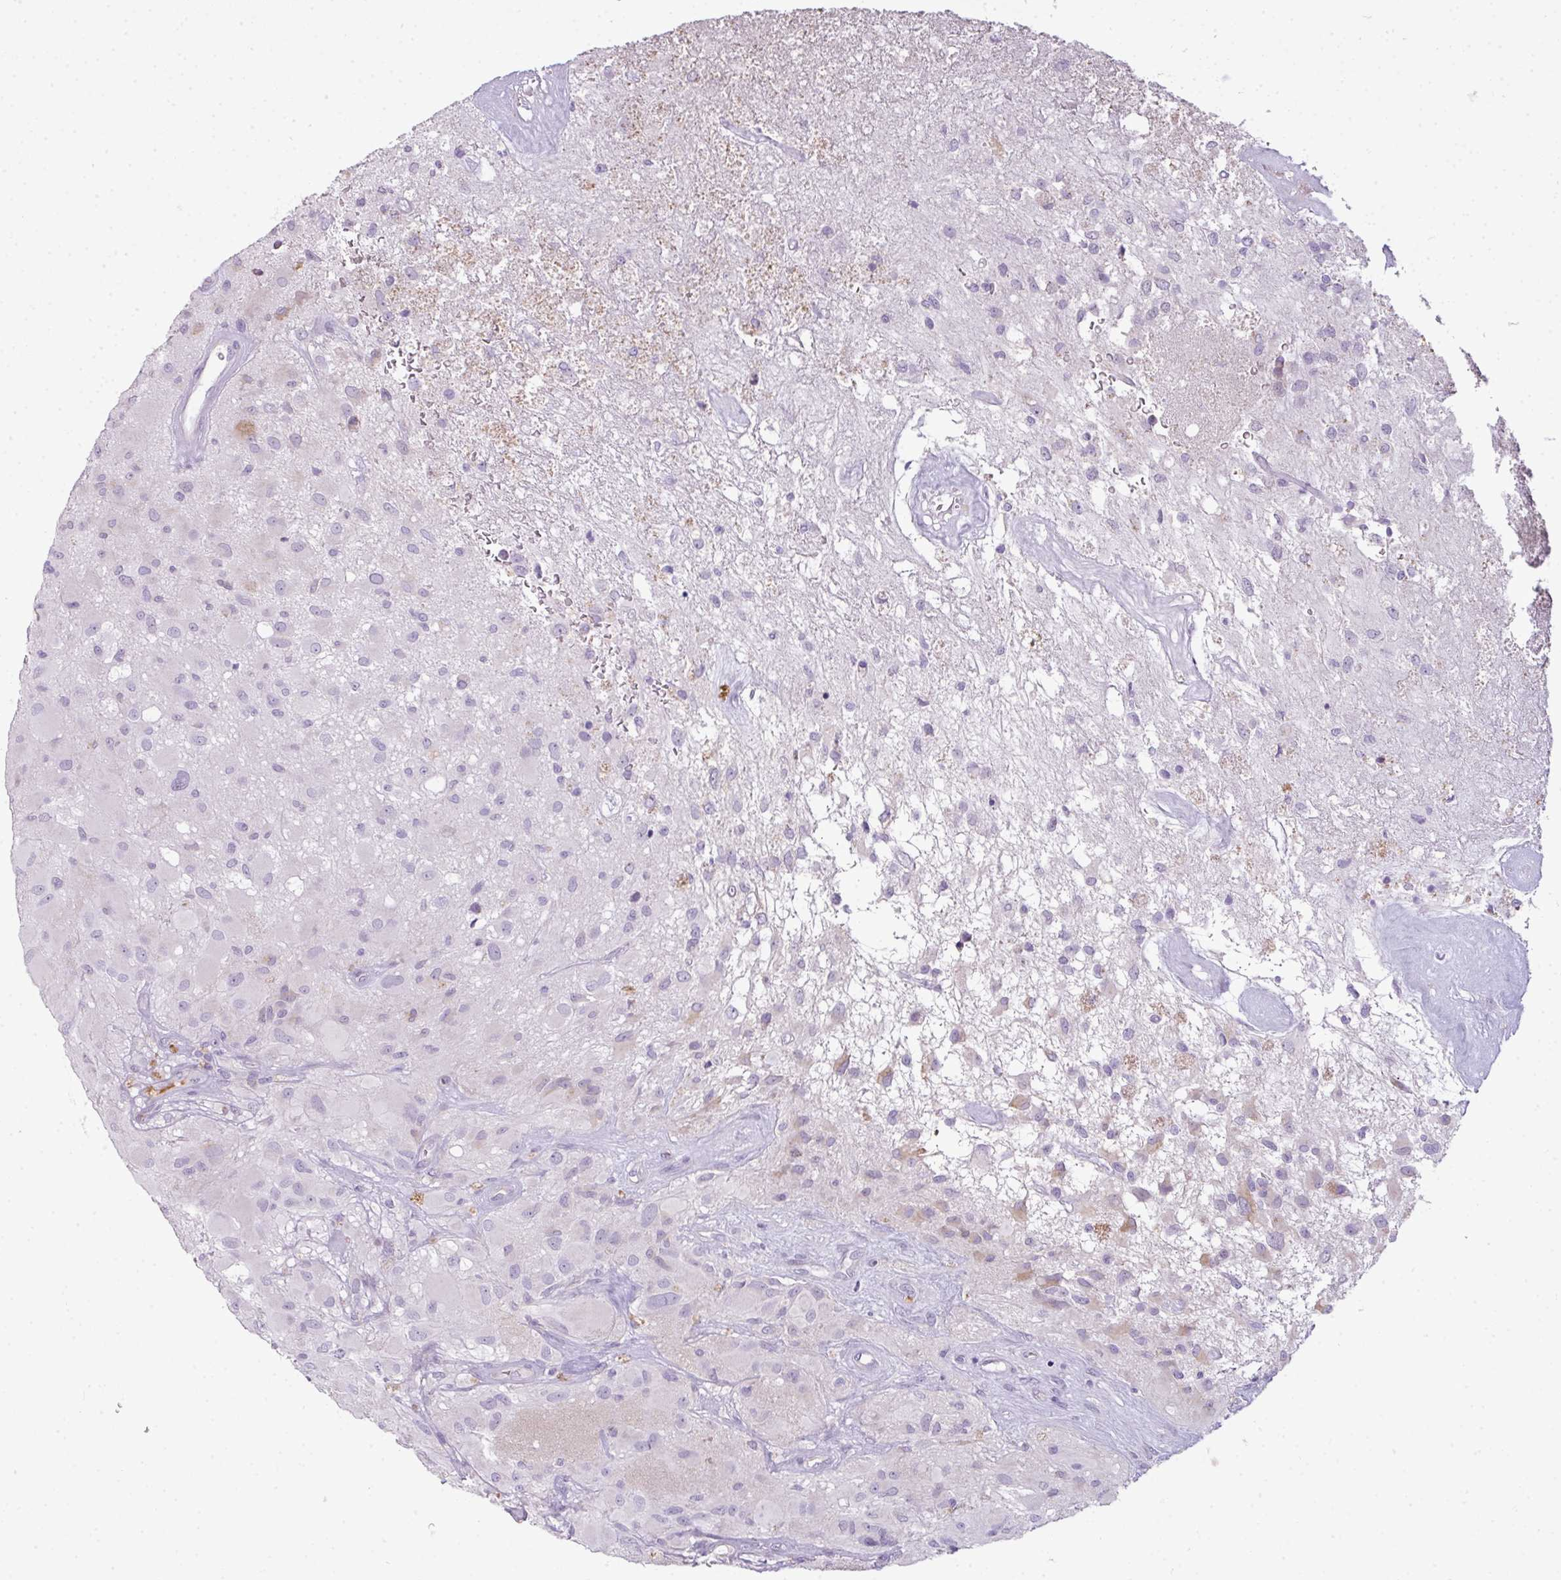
{"staining": {"intensity": "weak", "quantity": "<25%", "location": "cytoplasmic/membranous"}, "tissue": "glioma", "cell_type": "Tumor cells", "image_type": "cancer", "snomed": [{"axis": "morphology", "description": "Glioma, malignant, High grade"}, {"axis": "topography", "description": "Brain"}], "caption": "Immunohistochemistry (IHC) histopathology image of neoplastic tissue: human malignant glioma (high-grade) stained with DAB shows no significant protein expression in tumor cells.", "gene": "C4B", "patient": {"sex": "female", "age": 67}}